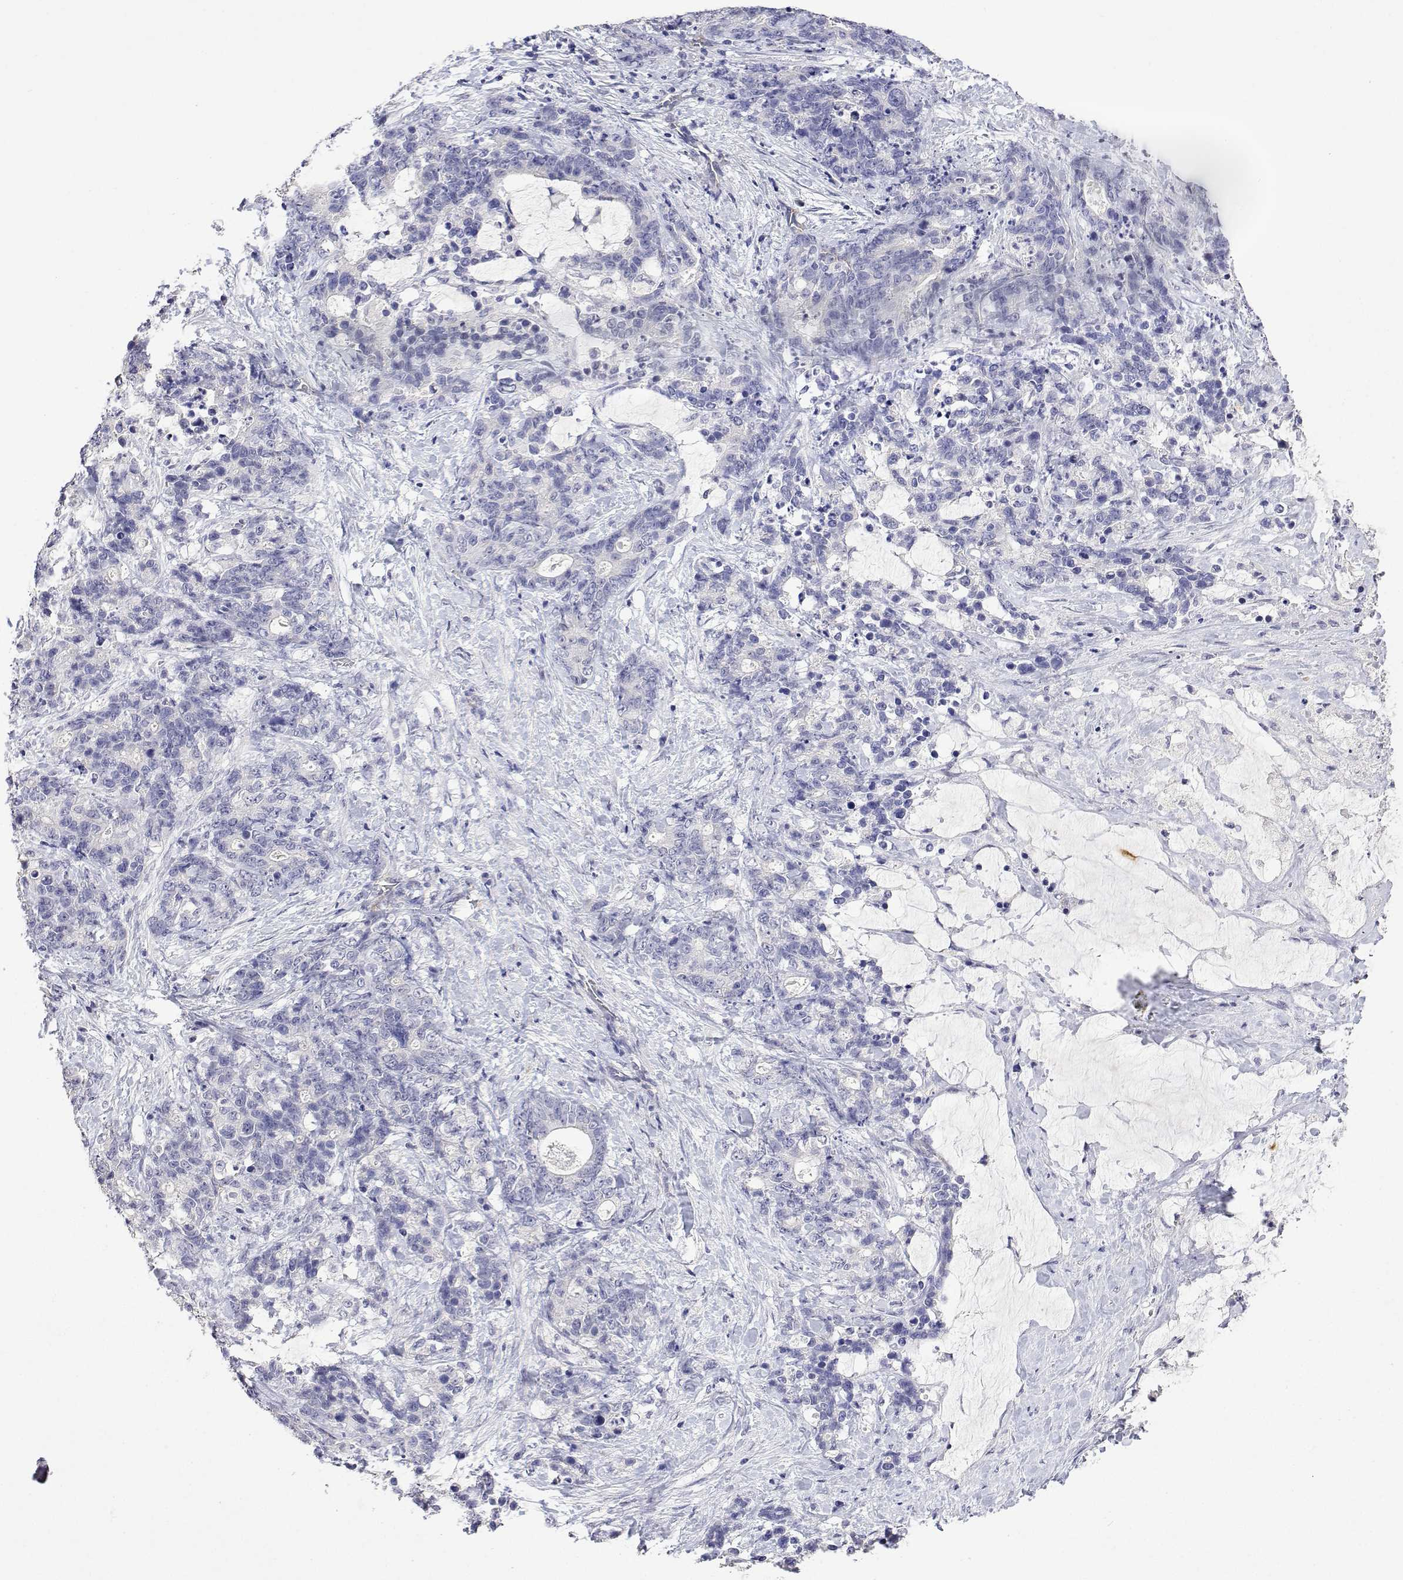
{"staining": {"intensity": "negative", "quantity": "none", "location": "none"}, "tissue": "stomach cancer", "cell_type": "Tumor cells", "image_type": "cancer", "snomed": [{"axis": "morphology", "description": "Normal tissue, NOS"}, {"axis": "morphology", "description": "Adenocarcinoma, NOS"}, {"axis": "topography", "description": "Stomach"}], "caption": "Immunohistochemistry (IHC) histopathology image of stomach adenocarcinoma stained for a protein (brown), which exhibits no expression in tumor cells.", "gene": "PLCB1", "patient": {"sex": "female", "age": 64}}